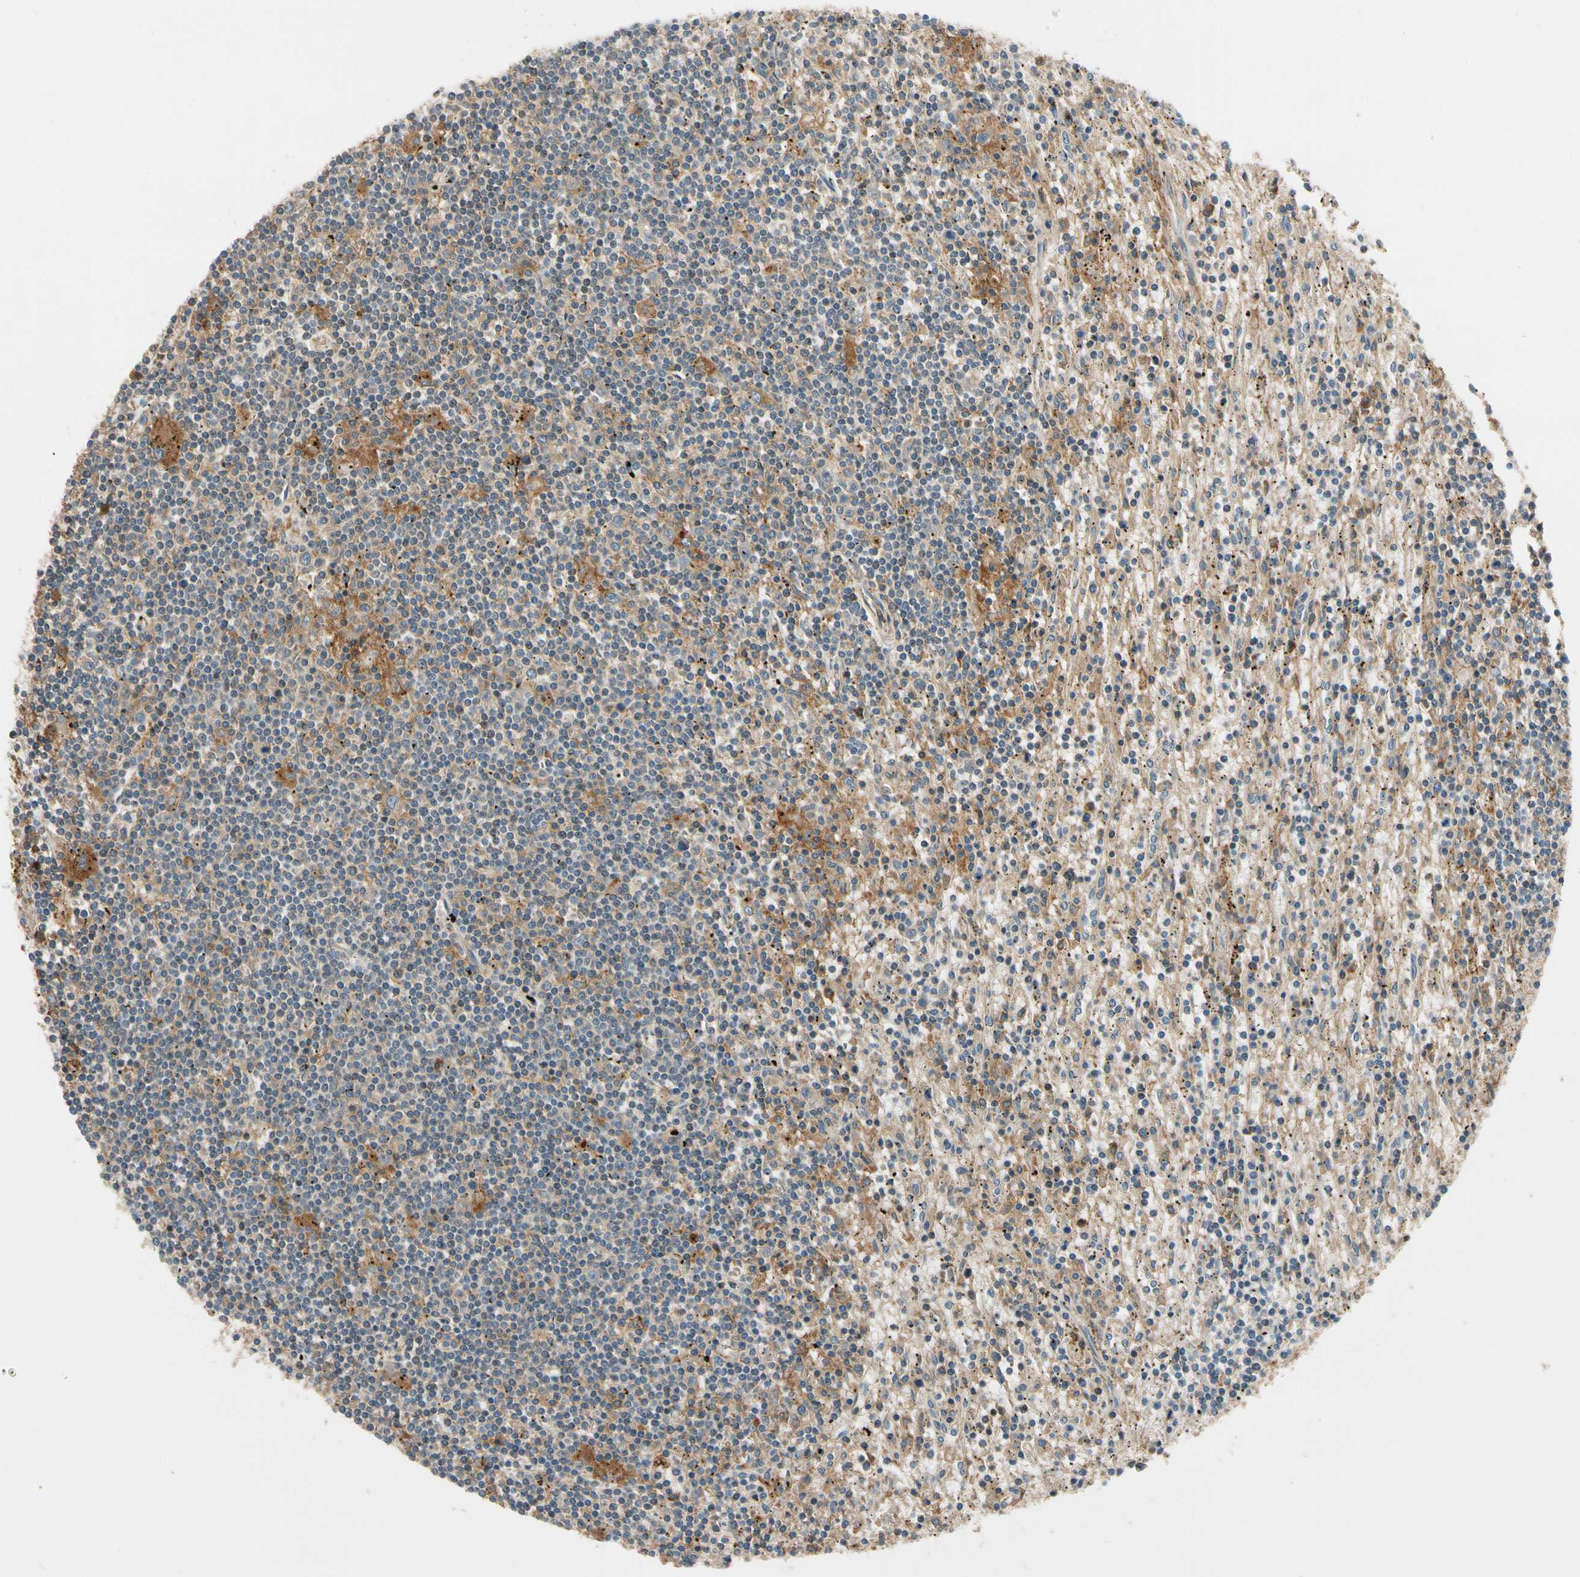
{"staining": {"intensity": "moderate", "quantity": "<25%", "location": "cytoplasmic/membranous"}, "tissue": "lymphoma", "cell_type": "Tumor cells", "image_type": "cancer", "snomed": [{"axis": "morphology", "description": "Malignant lymphoma, non-Hodgkin's type, Low grade"}, {"axis": "topography", "description": "Spleen"}], "caption": "Protein expression analysis of lymphoma reveals moderate cytoplasmic/membranous expression in approximately <25% of tumor cells.", "gene": "MST1R", "patient": {"sex": "male", "age": 76}}